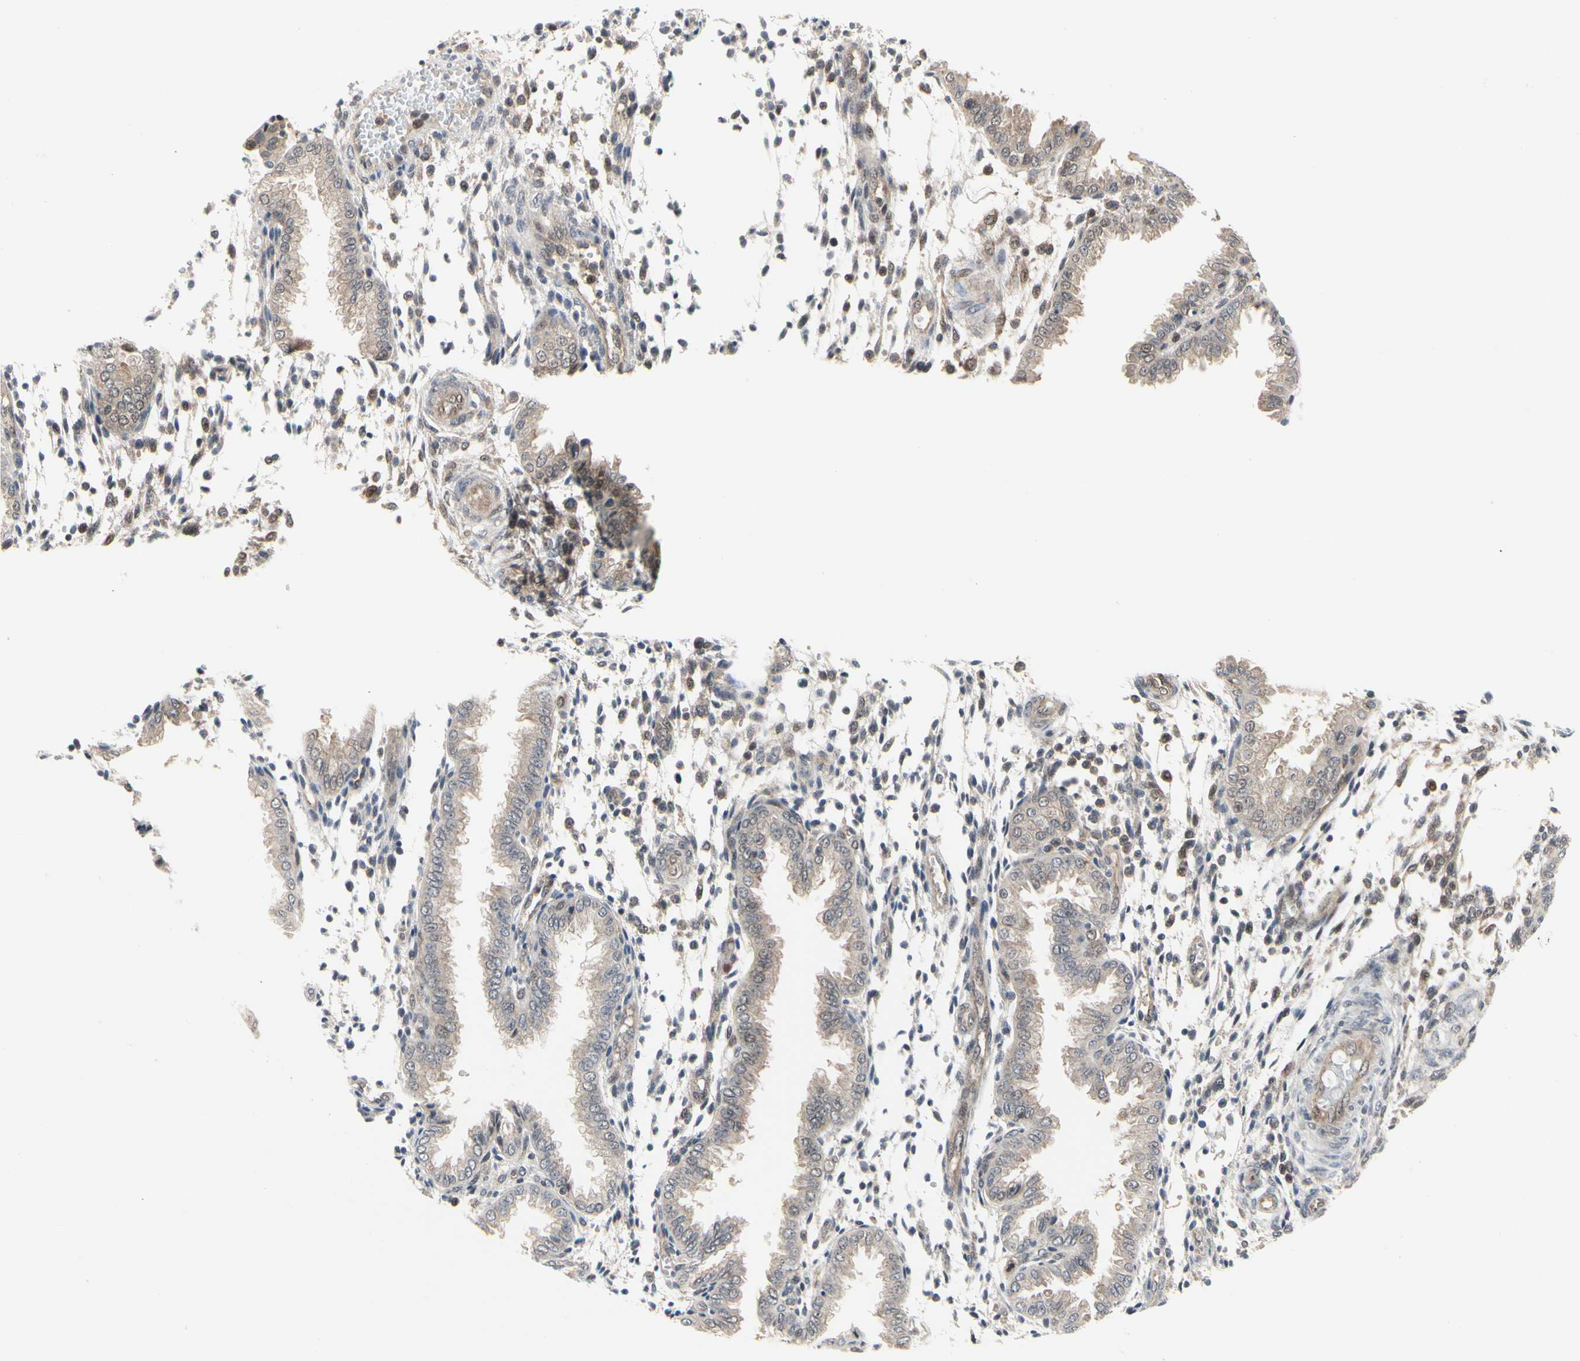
{"staining": {"intensity": "weak", "quantity": ">75%", "location": "cytoplasmic/membranous"}, "tissue": "endometrium", "cell_type": "Cells in endometrial stroma", "image_type": "normal", "snomed": [{"axis": "morphology", "description": "Normal tissue, NOS"}, {"axis": "topography", "description": "Endometrium"}], "caption": "Human endometrium stained with a brown dye exhibits weak cytoplasmic/membranous positive positivity in approximately >75% of cells in endometrial stroma.", "gene": "CDK5", "patient": {"sex": "female", "age": 33}}